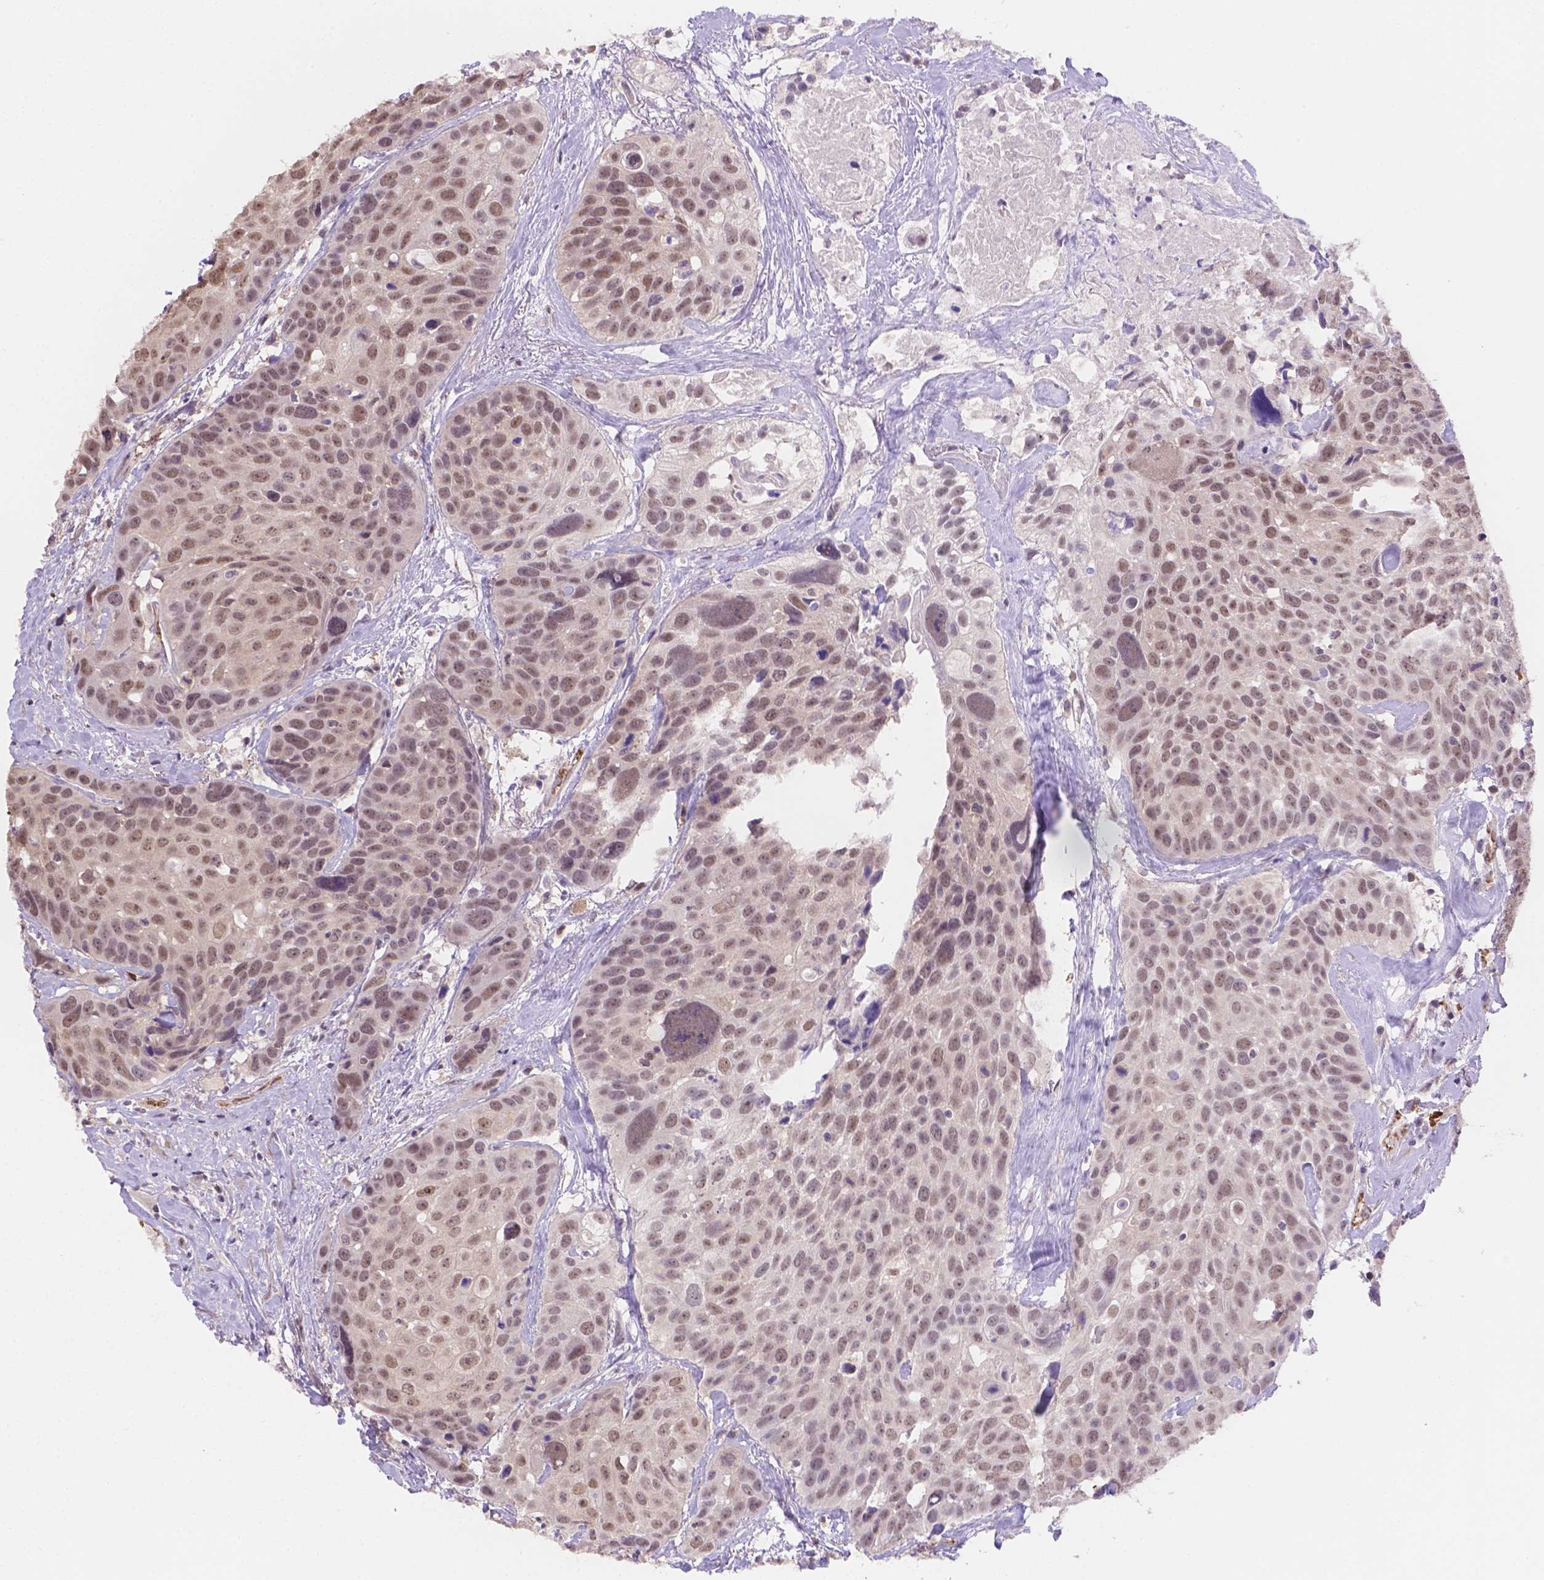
{"staining": {"intensity": "moderate", "quantity": "<25%", "location": "nuclear"}, "tissue": "head and neck cancer", "cell_type": "Tumor cells", "image_type": "cancer", "snomed": [{"axis": "morphology", "description": "Squamous cell carcinoma, NOS"}, {"axis": "topography", "description": "Oral tissue"}, {"axis": "topography", "description": "Head-Neck"}], "caption": "A low amount of moderate nuclear staining is seen in approximately <25% of tumor cells in squamous cell carcinoma (head and neck) tissue. (DAB (3,3'-diaminobenzidine) IHC with brightfield microscopy, high magnification).", "gene": "NXPE2", "patient": {"sex": "male", "age": 56}}